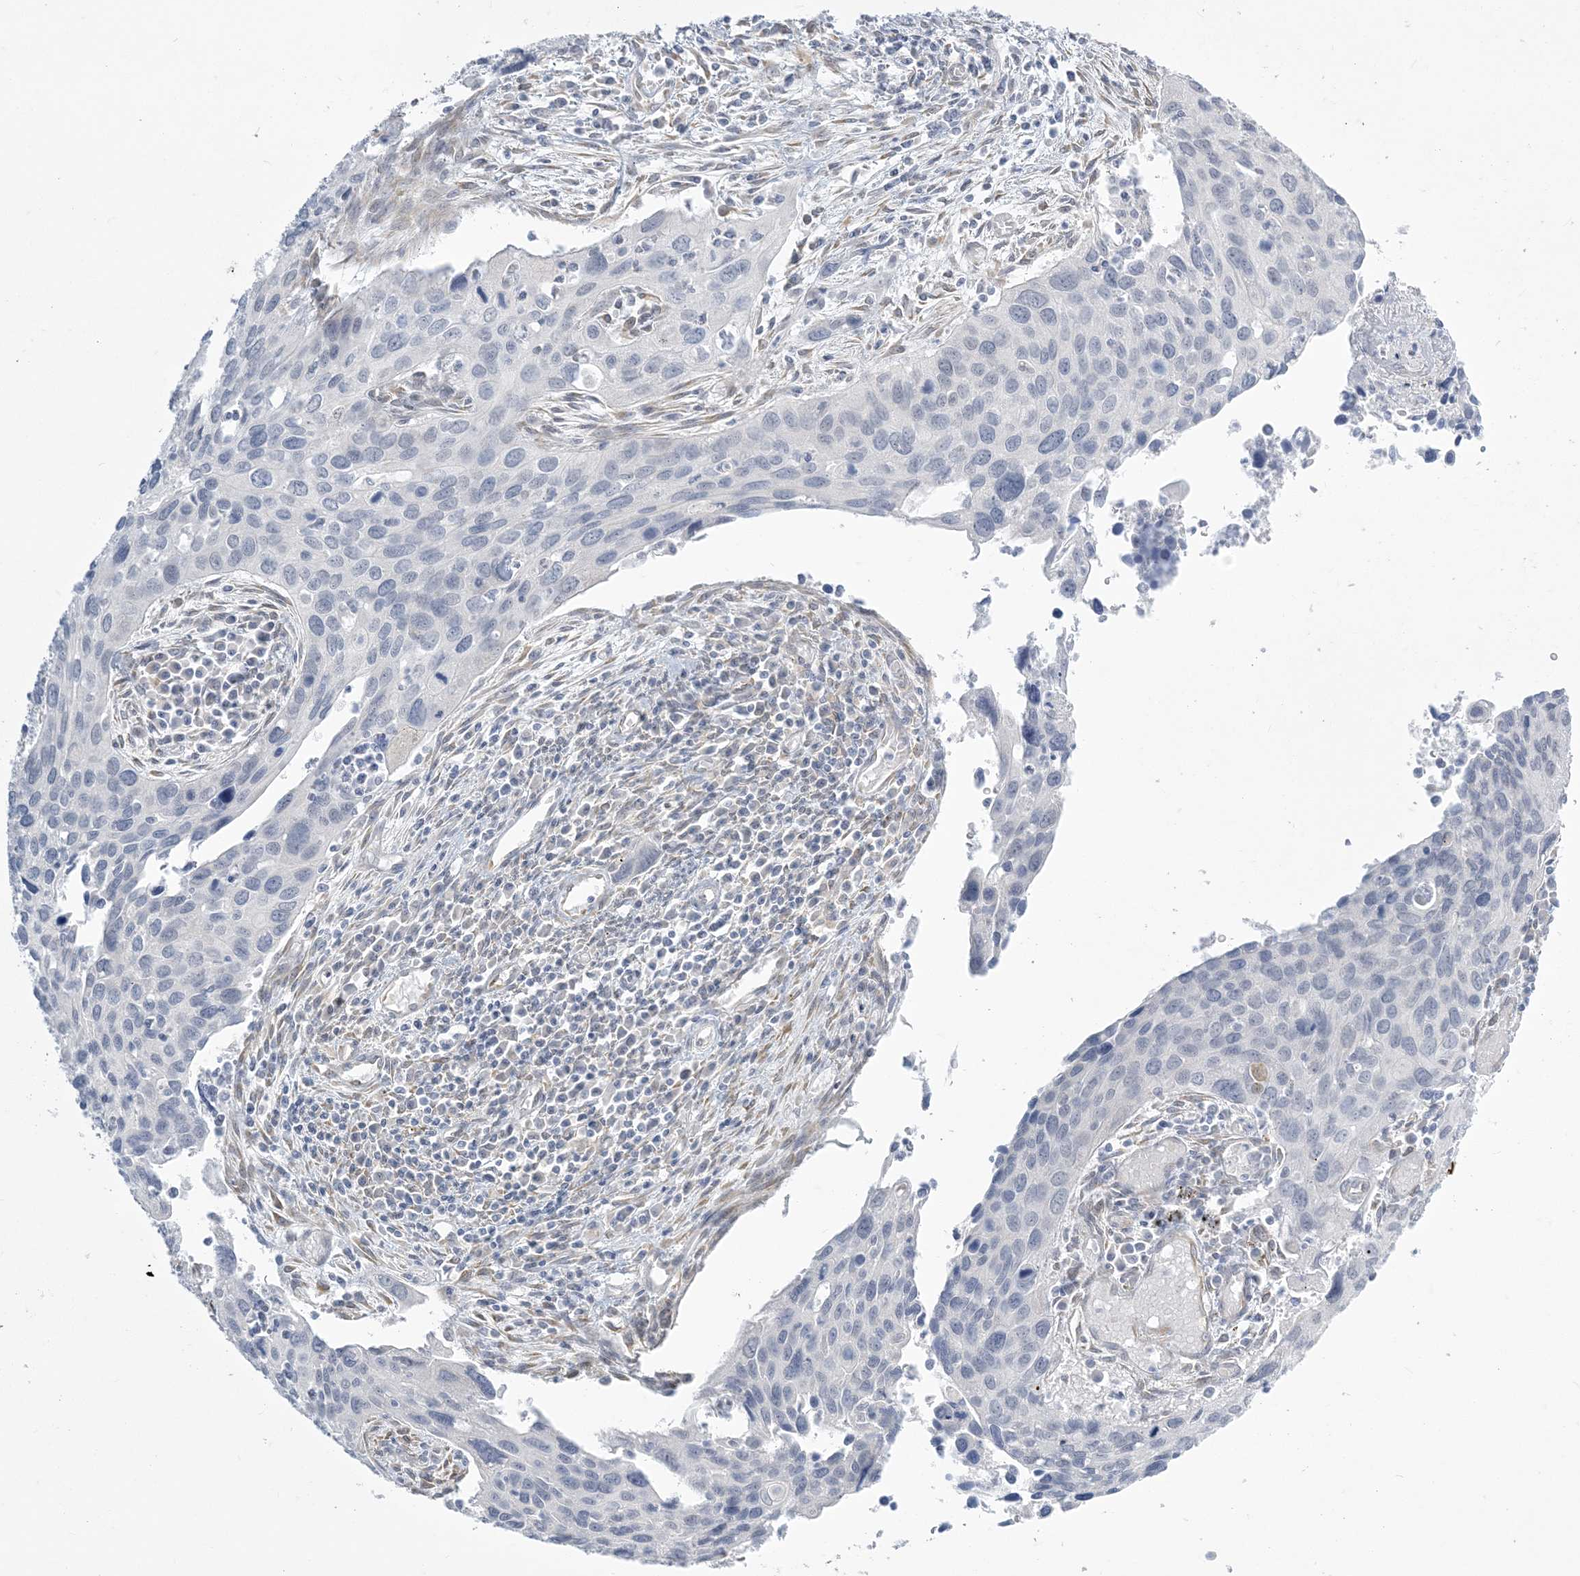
{"staining": {"intensity": "negative", "quantity": "none", "location": "none"}, "tissue": "cervical cancer", "cell_type": "Tumor cells", "image_type": "cancer", "snomed": [{"axis": "morphology", "description": "Squamous cell carcinoma, NOS"}, {"axis": "topography", "description": "Cervix"}], "caption": "Immunohistochemical staining of human squamous cell carcinoma (cervical) displays no significant expression in tumor cells.", "gene": "ZC3H6", "patient": {"sex": "female", "age": 55}}